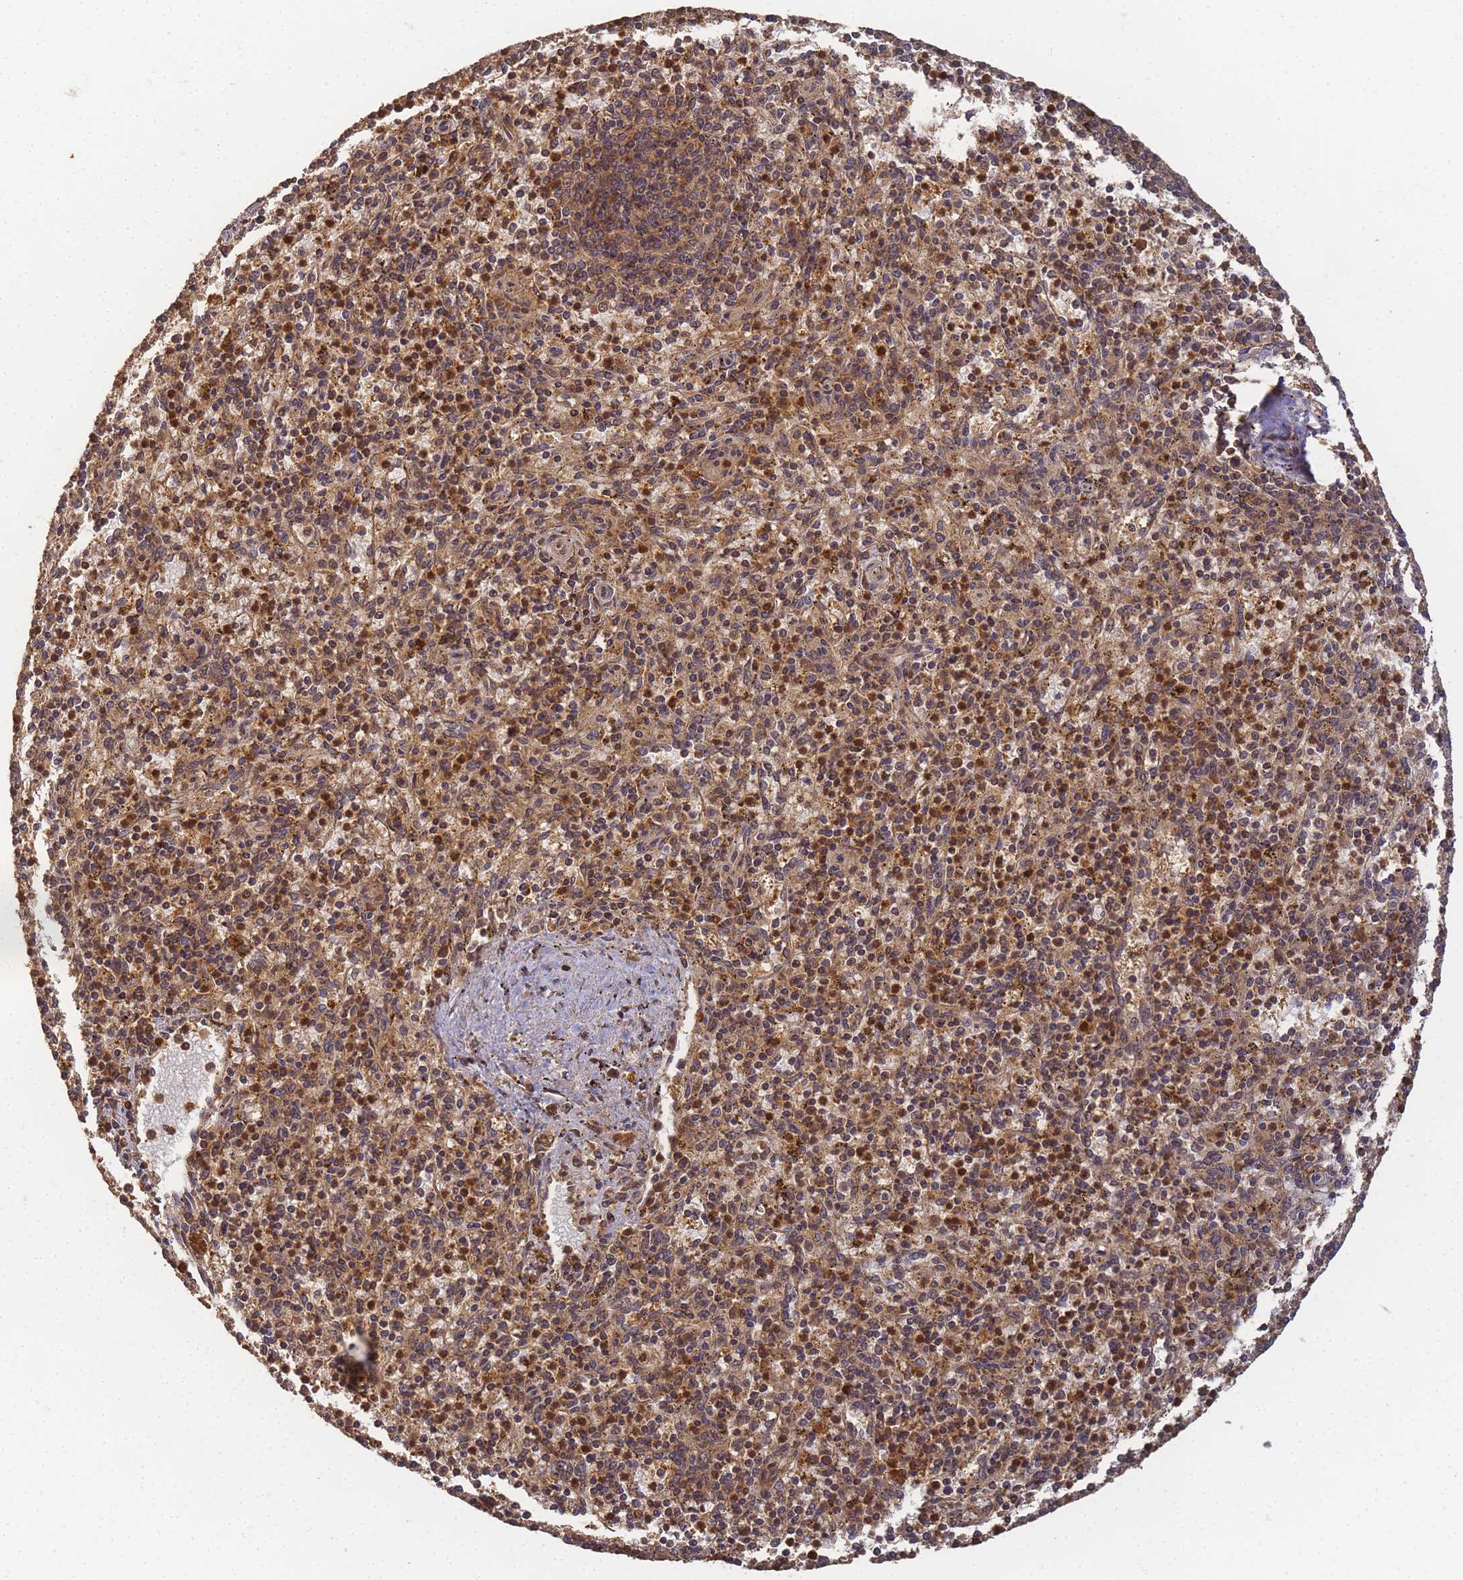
{"staining": {"intensity": "moderate", "quantity": "25%-75%", "location": "cytoplasmic/membranous"}, "tissue": "spleen", "cell_type": "Cells in red pulp", "image_type": "normal", "snomed": [{"axis": "morphology", "description": "Normal tissue, NOS"}, {"axis": "topography", "description": "Spleen"}], "caption": "Spleen was stained to show a protein in brown. There is medium levels of moderate cytoplasmic/membranous staining in approximately 25%-75% of cells in red pulp. (brown staining indicates protein expression, while blue staining denotes nuclei).", "gene": "ALKBH1", "patient": {"sex": "male", "age": 72}}